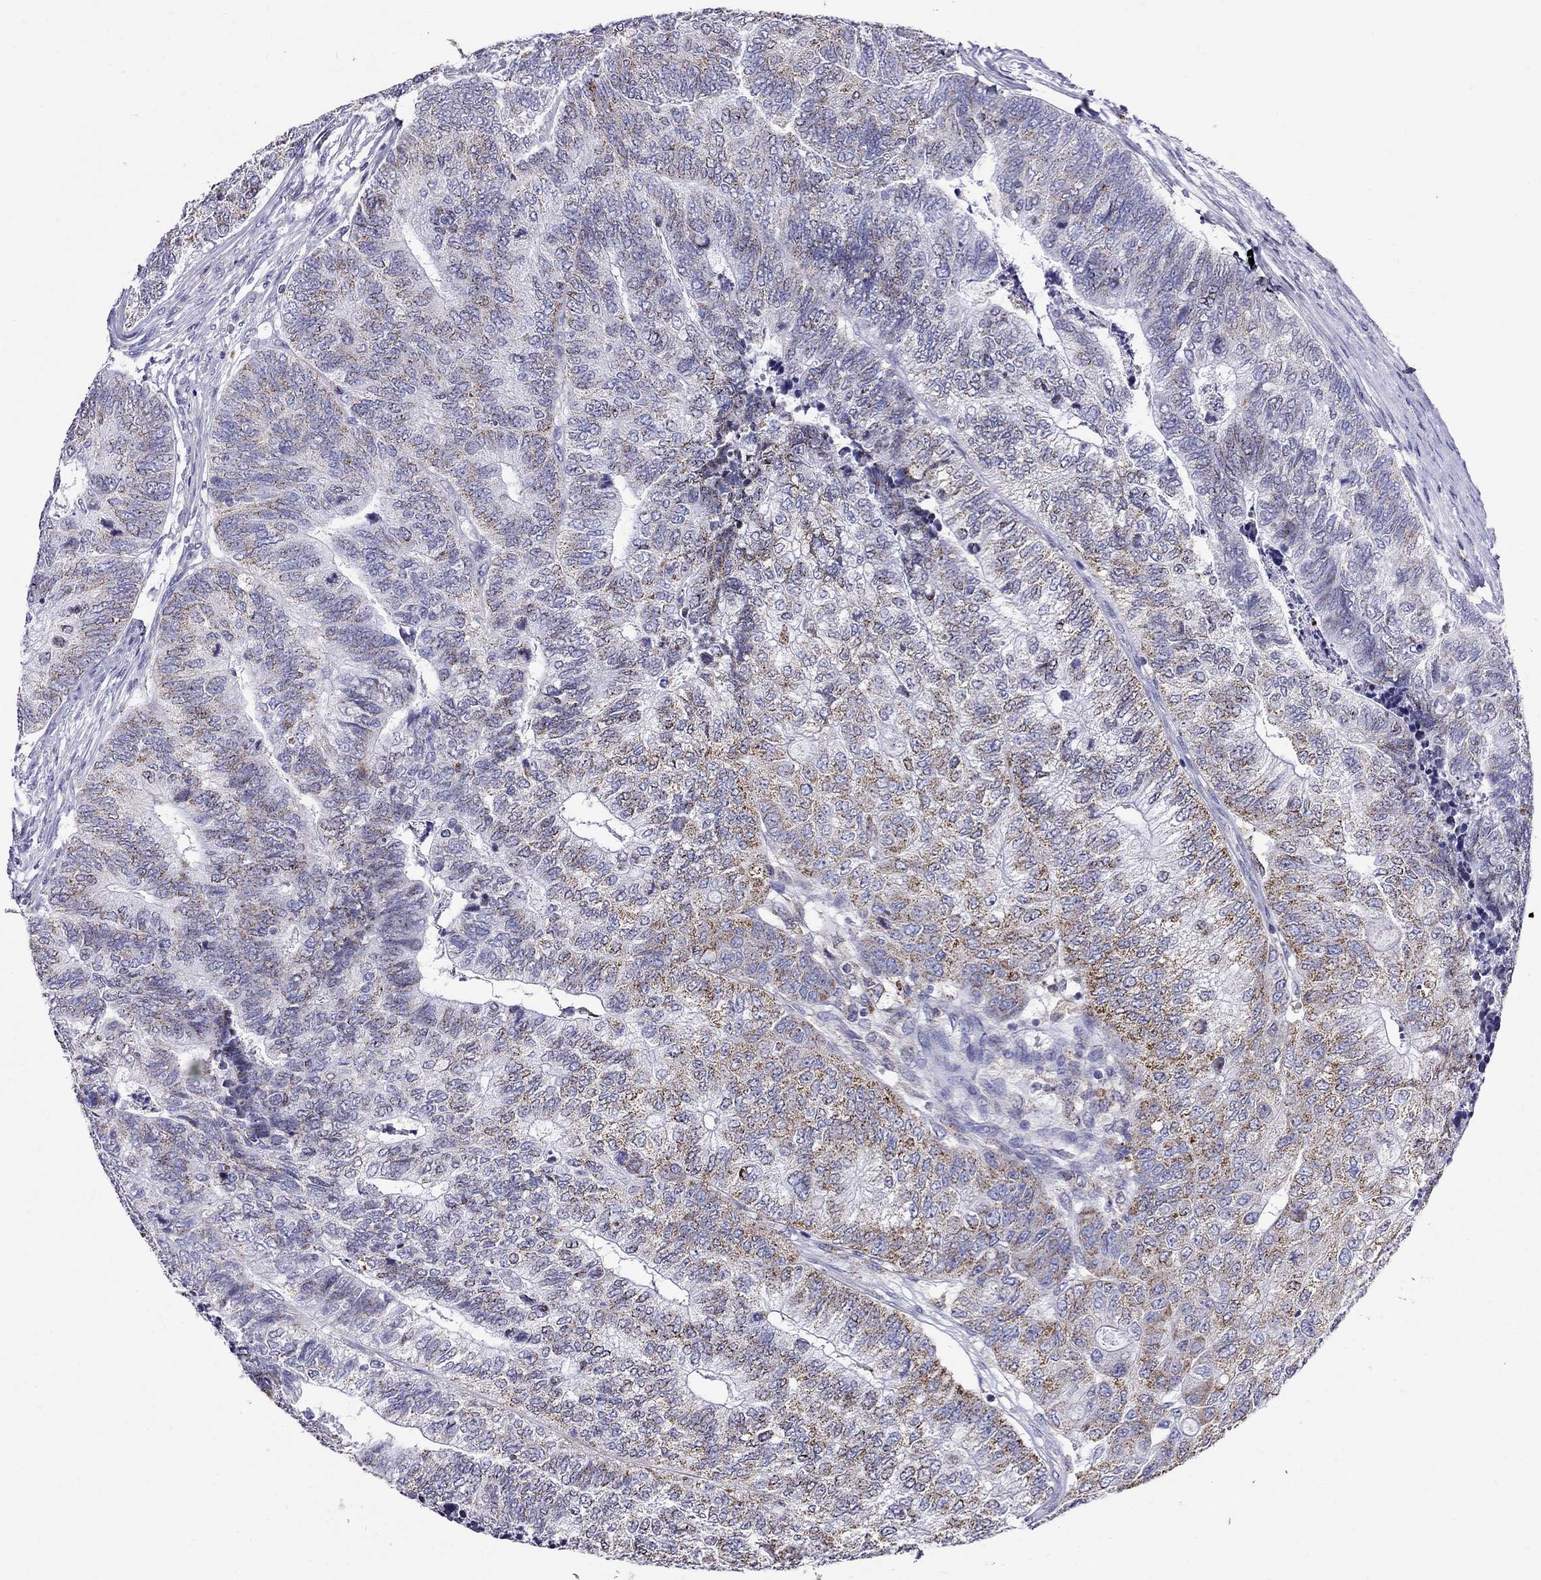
{"staining": {"intensity": "moderate", "quantity": "<25%", "location": "cytoplasmic/membranous"}, "tissue": "colorectal cancer", "cell_type": "Tumor cells", "image_type": "cancer", "snomed": [{"axis": "morphology", "description": "Adenocarcinoma, NOS"}, {"axis": "topography", "description": "Colon"}], "caption": "Human colorectal cancer (adenocarcinoma) stained with a protein marker shows moderate staining in tumor cells.", "gene": "SCG2", "patient": {"sex": "female", "age": 67}}